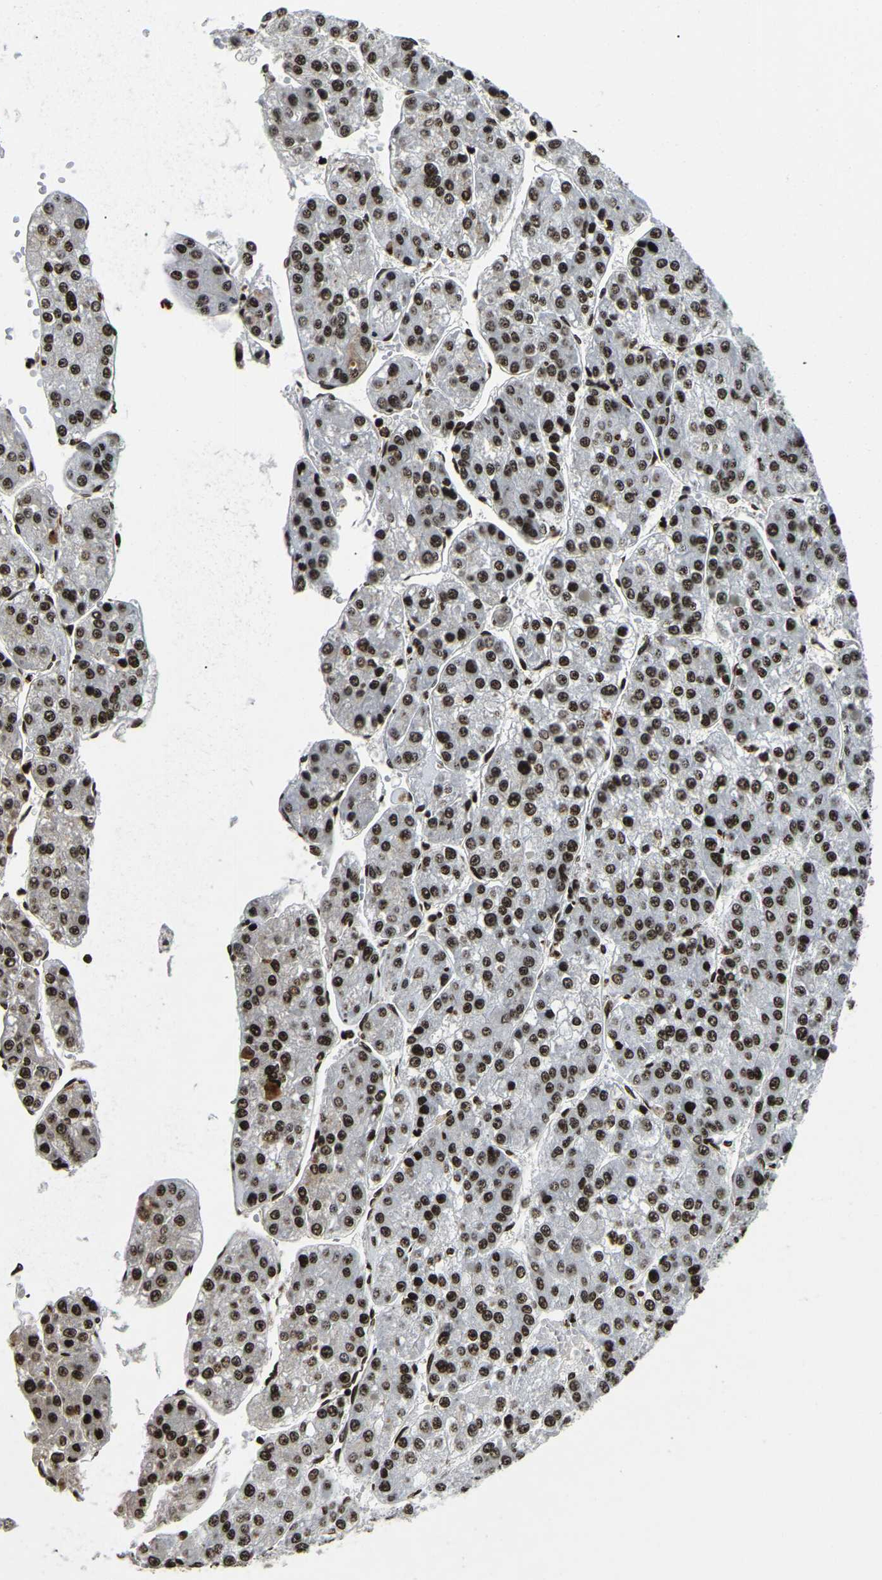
{"staining": {"intensity": "moderate", "quantity": ">75%", "location": "nuclear"}, "tissue": "liver cancer", "cell_type": "Tumor cells", "image_type": "cancer", "snomed": [{"axis": "morphology", "description": "Carcinoma, Hepatocellular, NOS"}, {"axis": "topography", "description": "Liver"}], "caption": "Human liver cancer (hepatocellular carcinoma) stained for a protein (brown) shows moderate nuclear positive positivity in approximately >75% of tumor cells.", "gene": "LRRC61", "patient": {"sex": "female", "age": 73}}